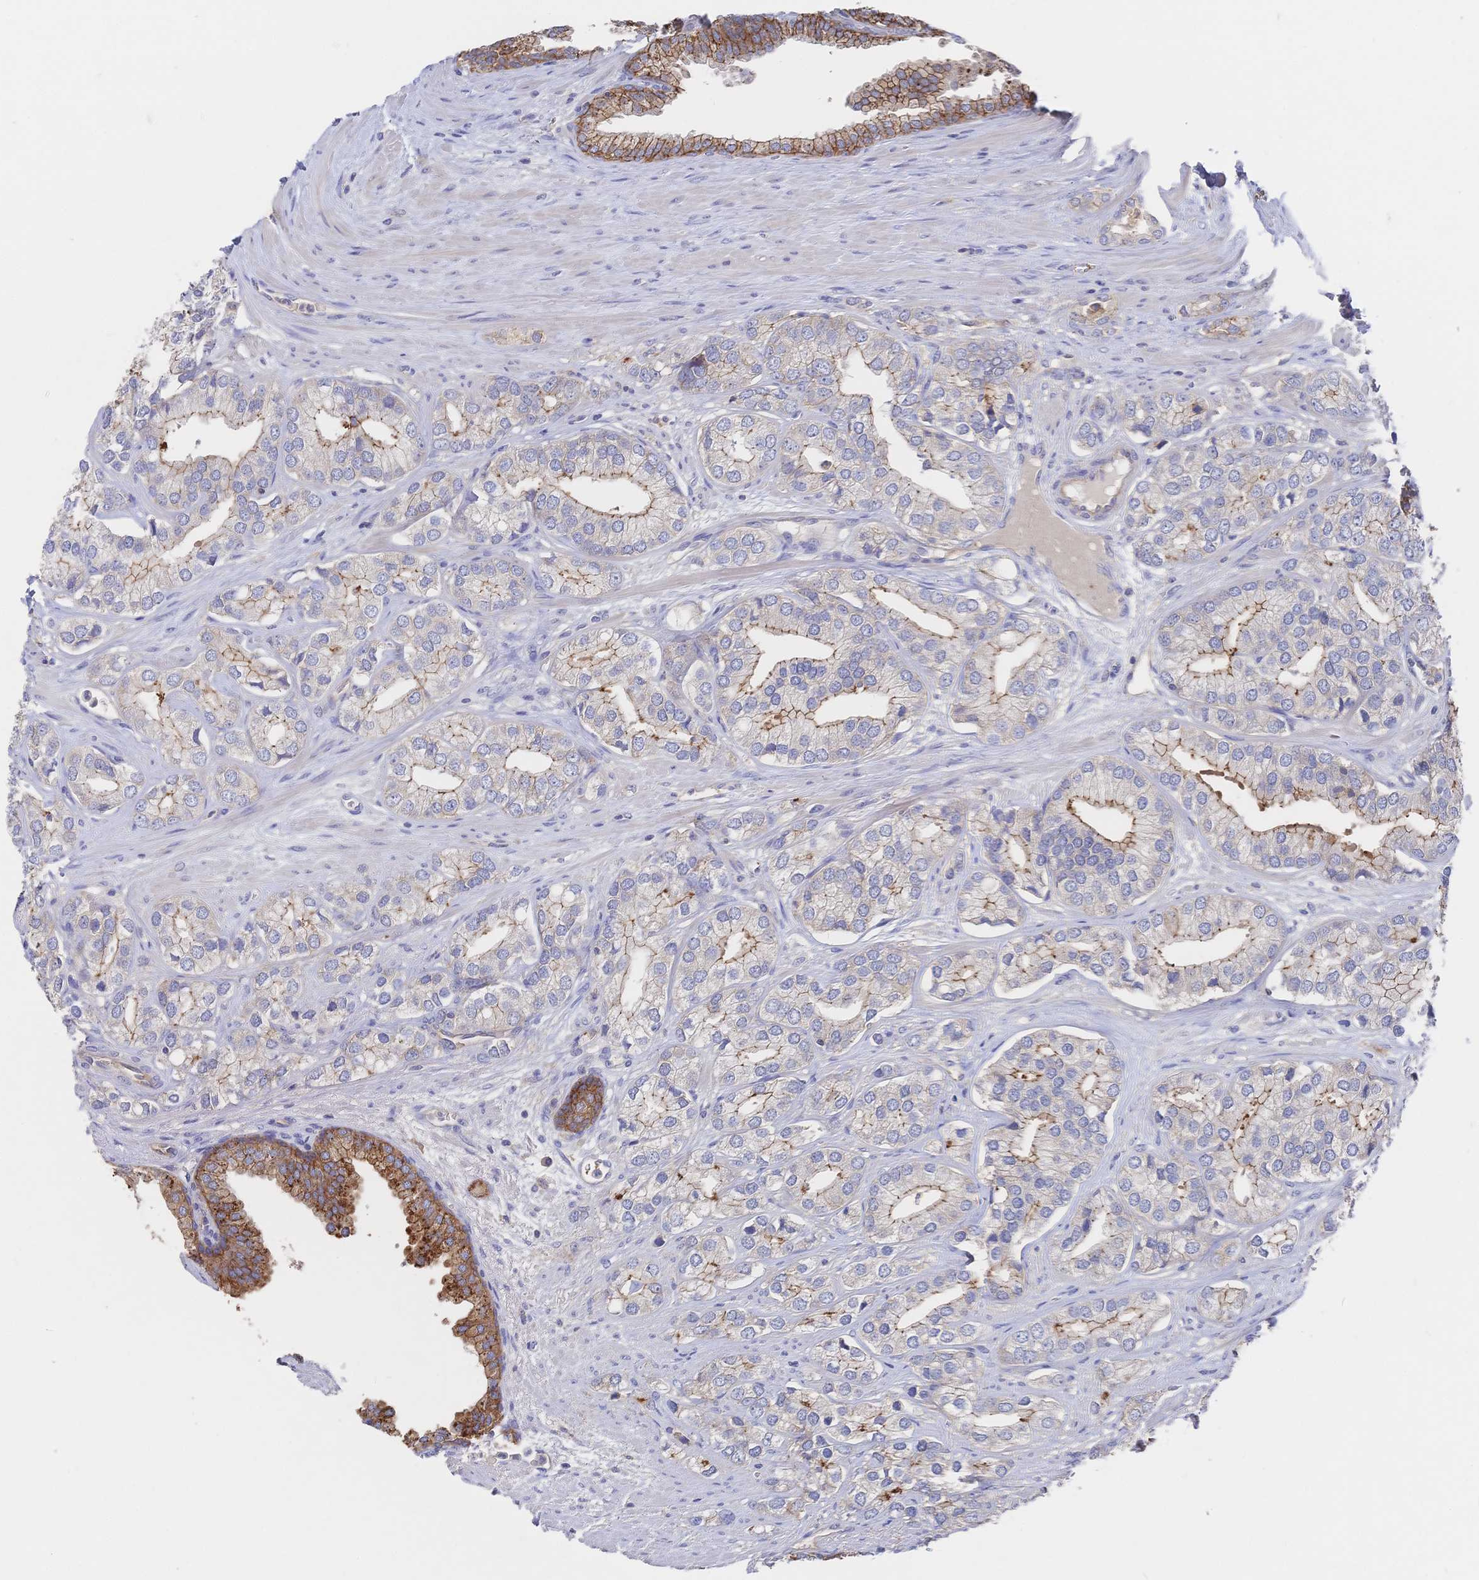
{"staining": {"intensity": "moderate", "quantity": "25%-75%", "location": "cytoplasmic/membranous"}, "tissue": "prostate cancer", "cell_type": "Tumor cells", "image_type": "cancer", "snomed": [{"axis": "morphology", "description": "Adenocarcinoma, High grade"}, {"axis": "topography", "description": "Prostate"}], "caption": "Protein staining displays moderate cytoplasmic/membranous positivity in approximately 25%-75% of tumor cells in high-grade adenocarcinoma (prostate).", "gene": "F11R", "patient": {"sex": "male", "age": 58}}